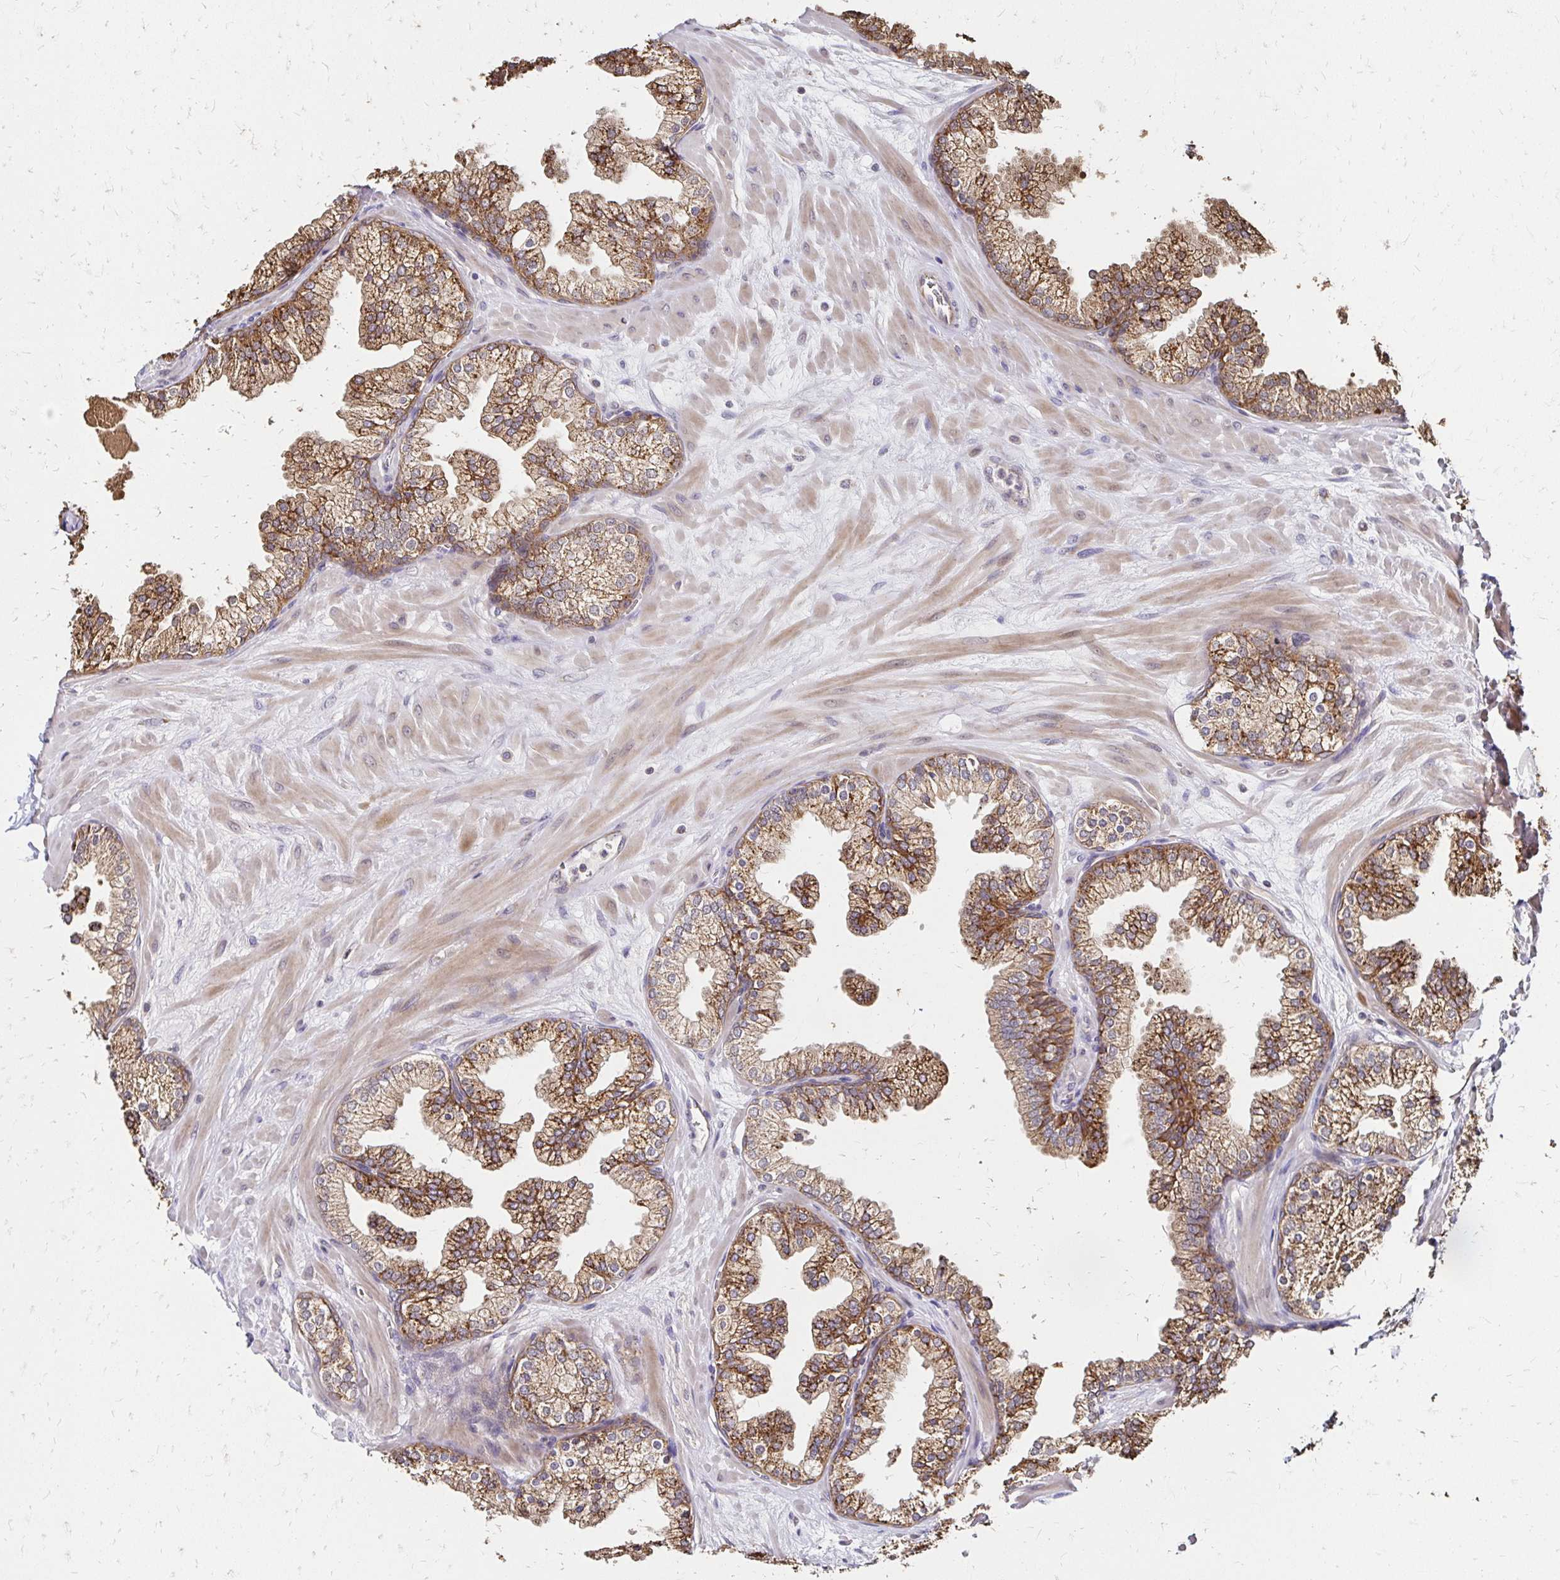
{"staining": {"intensity": "moderate", "quantity": ">75%", "location": "cytoplasmic/membranous"}, "tissue": "prostate", "cell_type": "Glandular cells", "image_type": "normal", "snomed": [{"axis": "morphology", "description": "Normal tissue, NOS"}, {"axis": "topography", "description": "Prostate"}, {"axis": "topography", "description": "Peripheral nerve tissue"}], "caption": "Moderate cytoplasmic/membranous staining is present in about >75% of glandular cells in normal prostate. The staining was performed using DAB (3,3'-diaminobenzidine), with brown indicating positive protein expression. Nuclei are stained blue with hematoxylin.", "gene": "ZW10", "patient": {"sex": "male", "age": 61}}